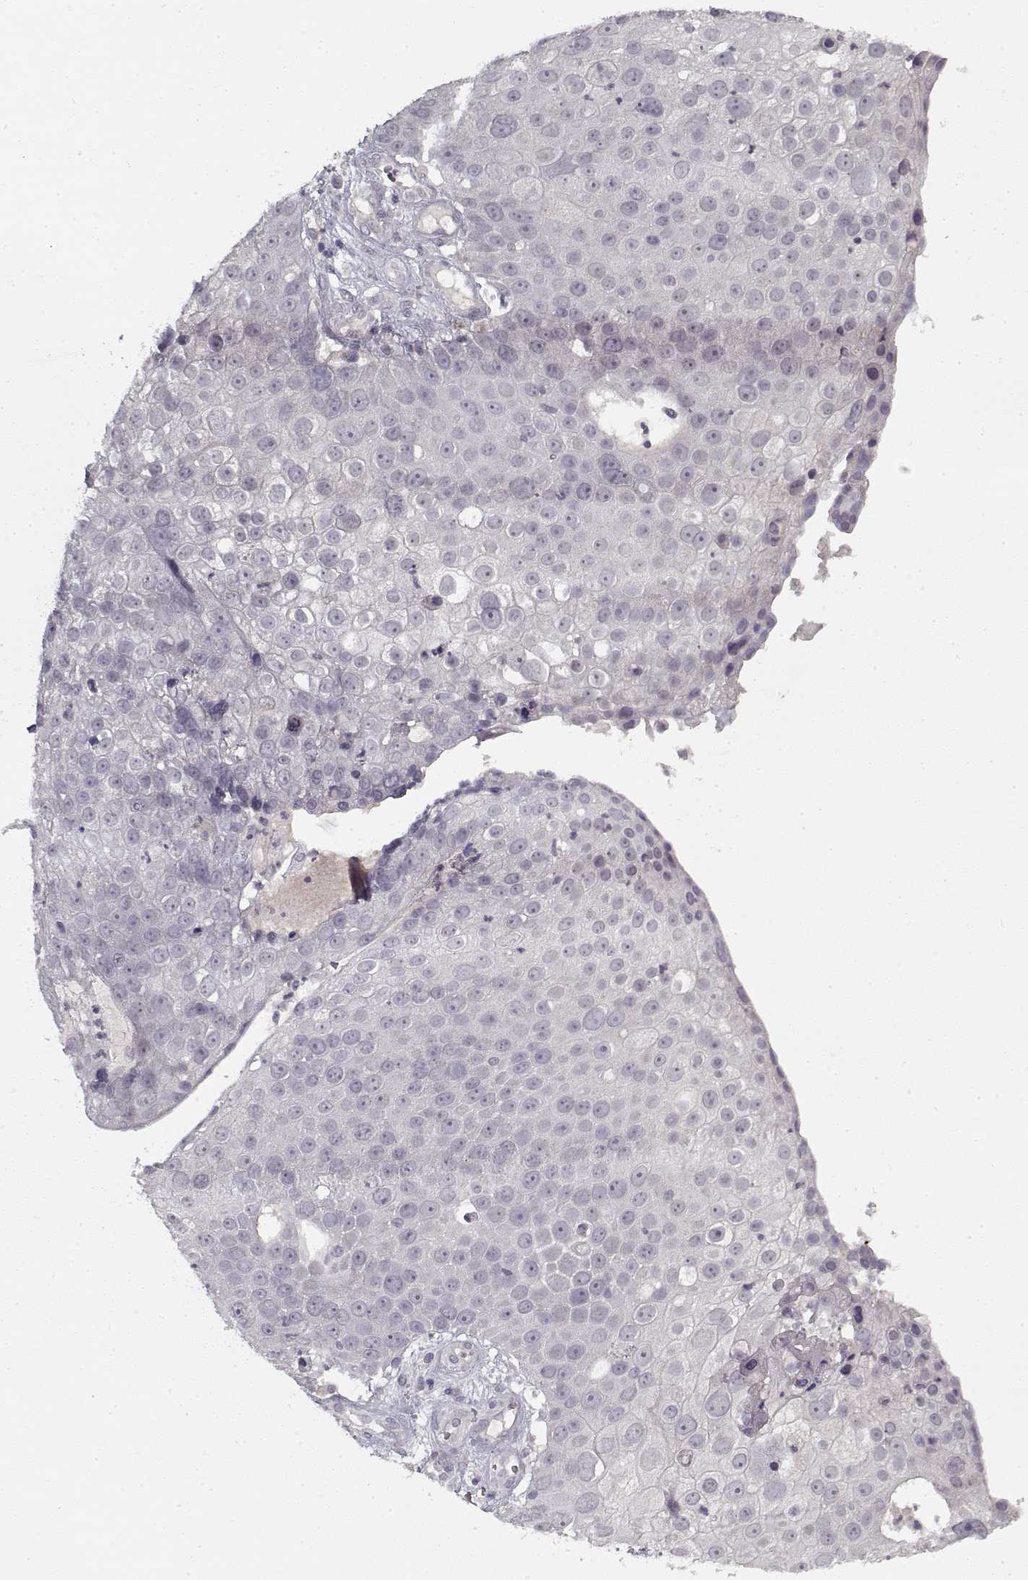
{"staining": {"intensity": "negative", "quantity": "none", "location": "none"}, "tissue": "skin cancer", "cell_type": "Tumor cells", "image_type": "cancer", "snomed": [{"axis": "morphology", "description": "Squamous cell carcinoma, NOS"}, {"axis": "topography", "description": "Skin"}], "caption": "Immunohistochemical staining of squamous cell carcinoma (skin) reveals no significant positivity in tumor cells.", "gene": "LAMA2", "patient": {"sex": "male", "age": 71}}